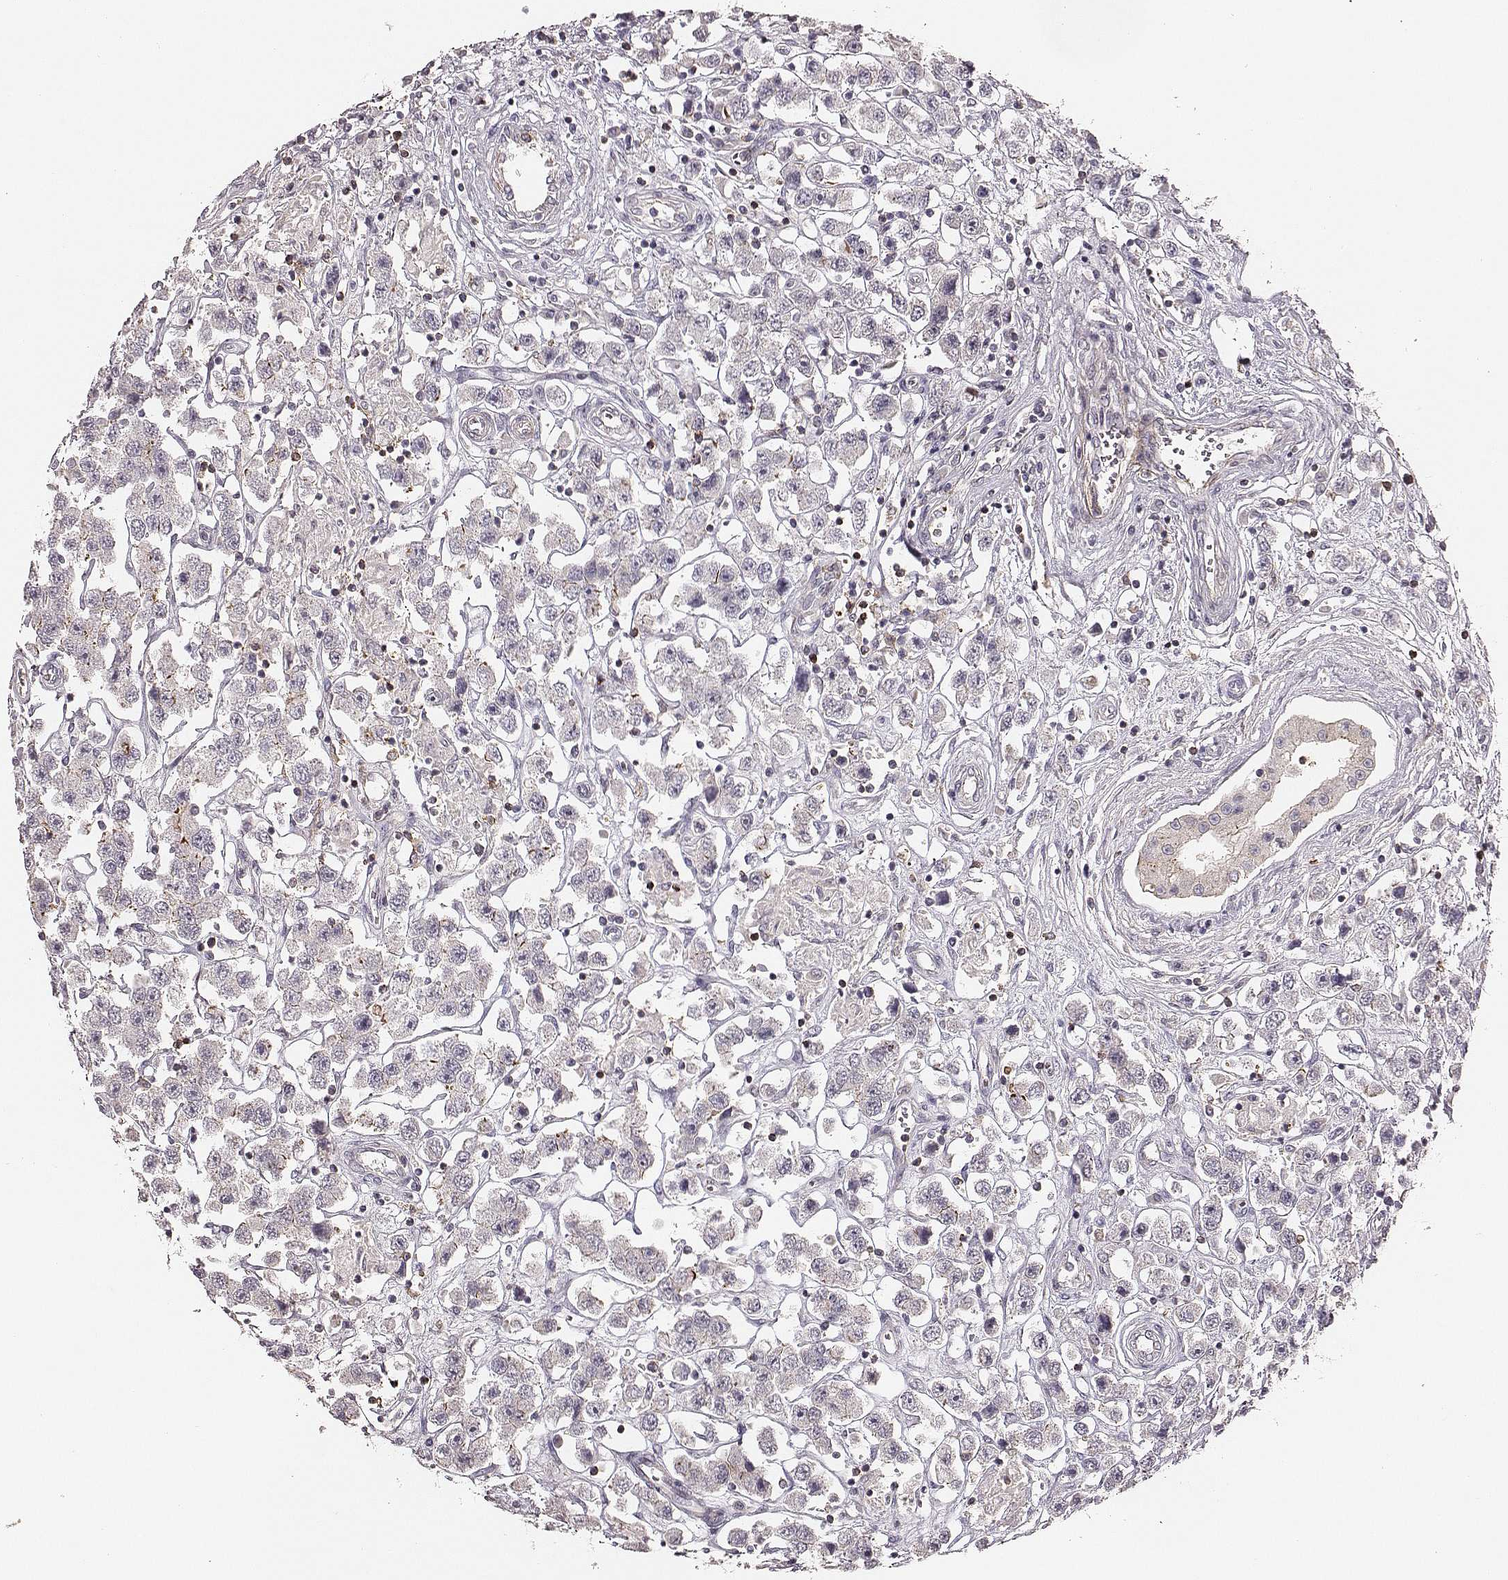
{"staining": {"intensity": "negative", "quantity": "none", "location": "none"}, "tissue": "testis cancer", "cell_type": "Tumor cells", "image_type": "cancer", "snomed": [{"axis": "morphology", "description": "Seminoma, NOS"}, {"axis": "topography", "description": "Testis"}], "caption": "Immunohistochemical staining of seminoma (testis) displays no significant staining in tumor cells.", "gene": "ZYX", "patient": {"sex": "male", "age": 45}}